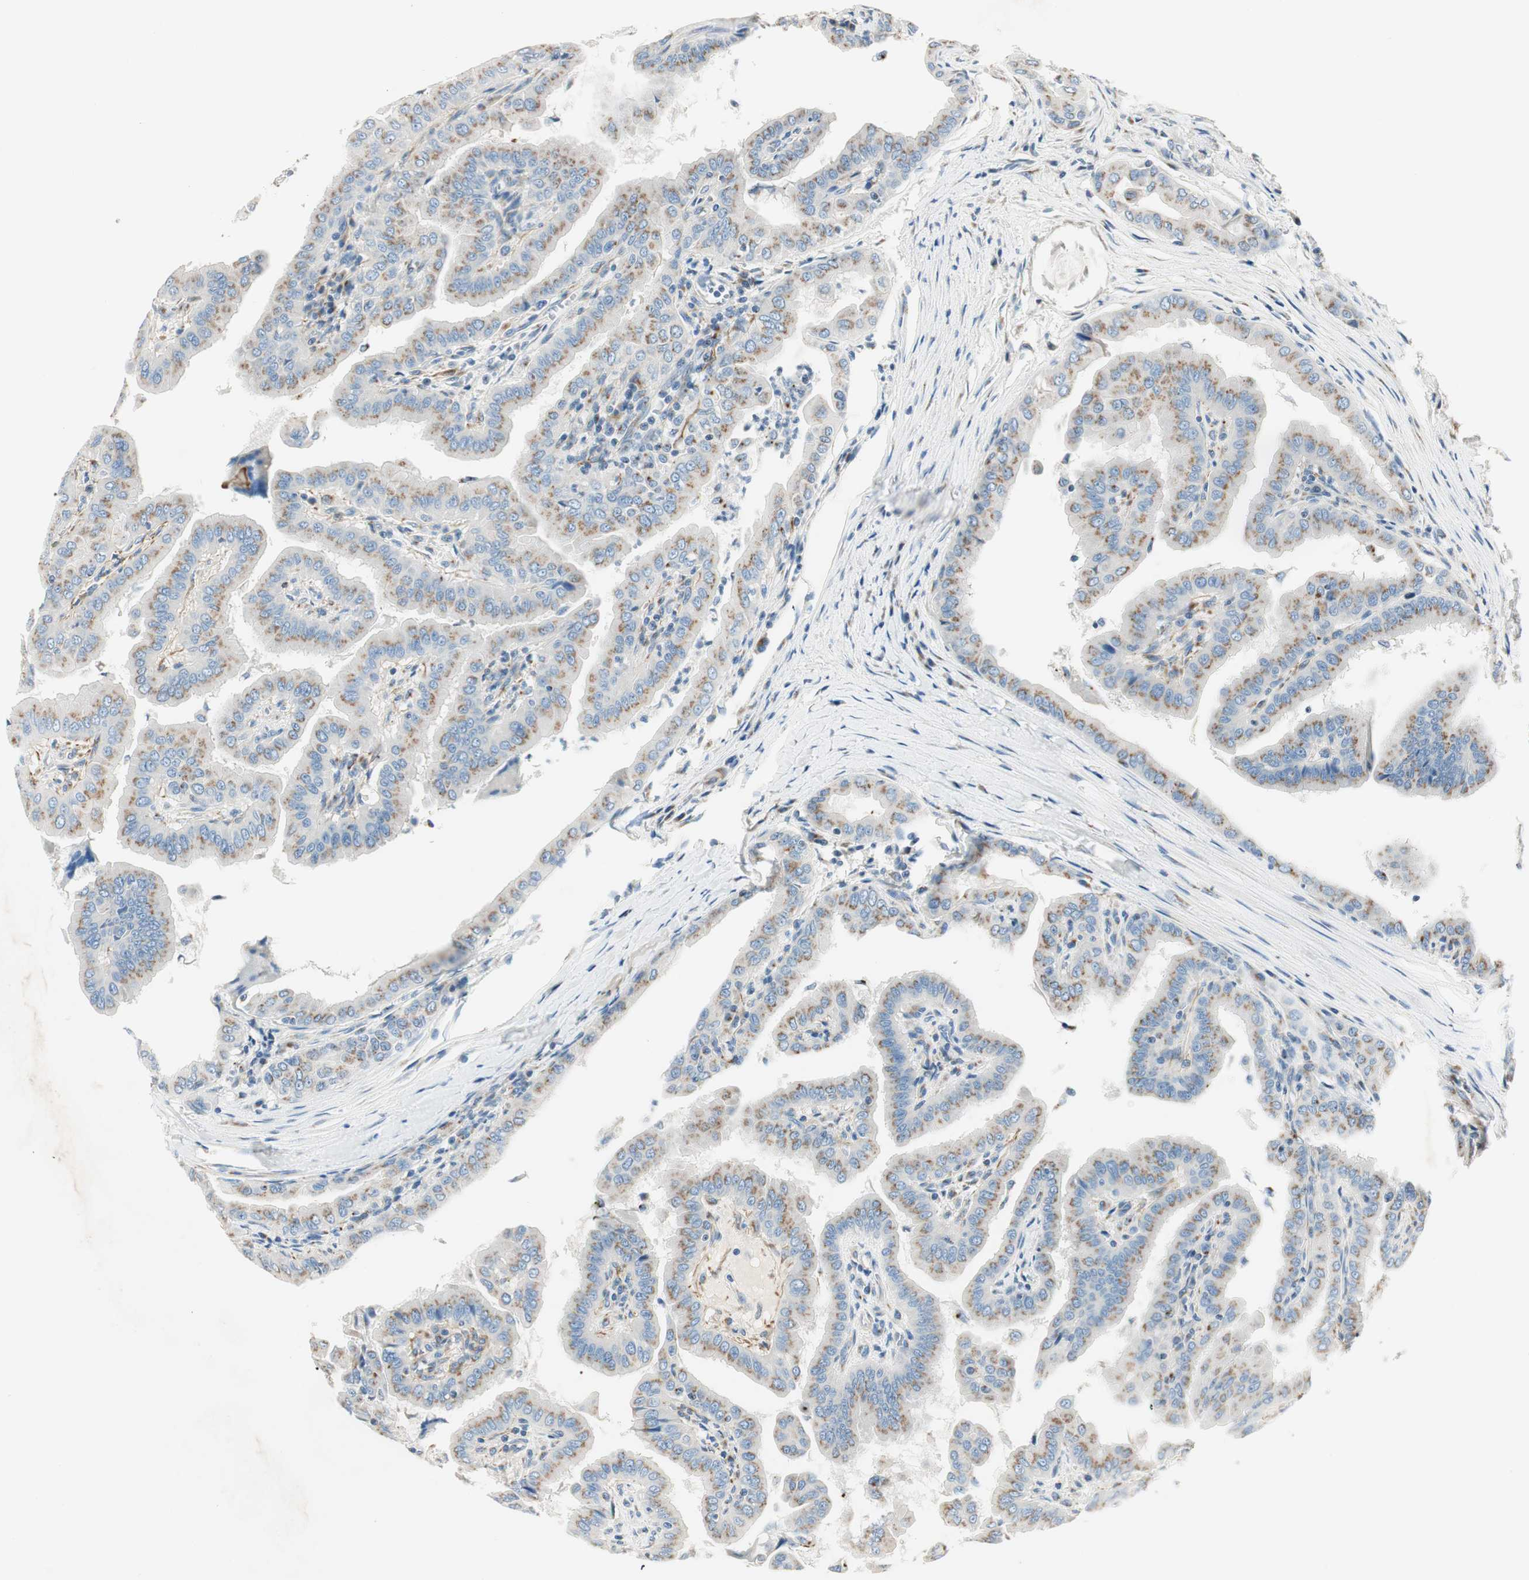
{"staining": {"intensity": "moderate", "quantity": ">75%", "location": "cytoplasmic/membranous"}, "tissue": "thyroid cancer", "cell_type": "Tumor cells", "image_type": "cancer", "snomed": [{"axis": "morphology", "description": "Papillary adenocarcinoma, NOS"}, {"axis": "topography", "description": "Thyroid gland"}], "caption": "Protein staining of thyroid cancer tissue shows moderate cytoplasmic/membranous expression in approximately >75% of tumor cells. (Stains: DAB in brown, nuclei in blue, Microscopy: brightfield microscopy at high magnification).", "gene": "TMF1", "patient": {"sex": "male", "age": 33}}